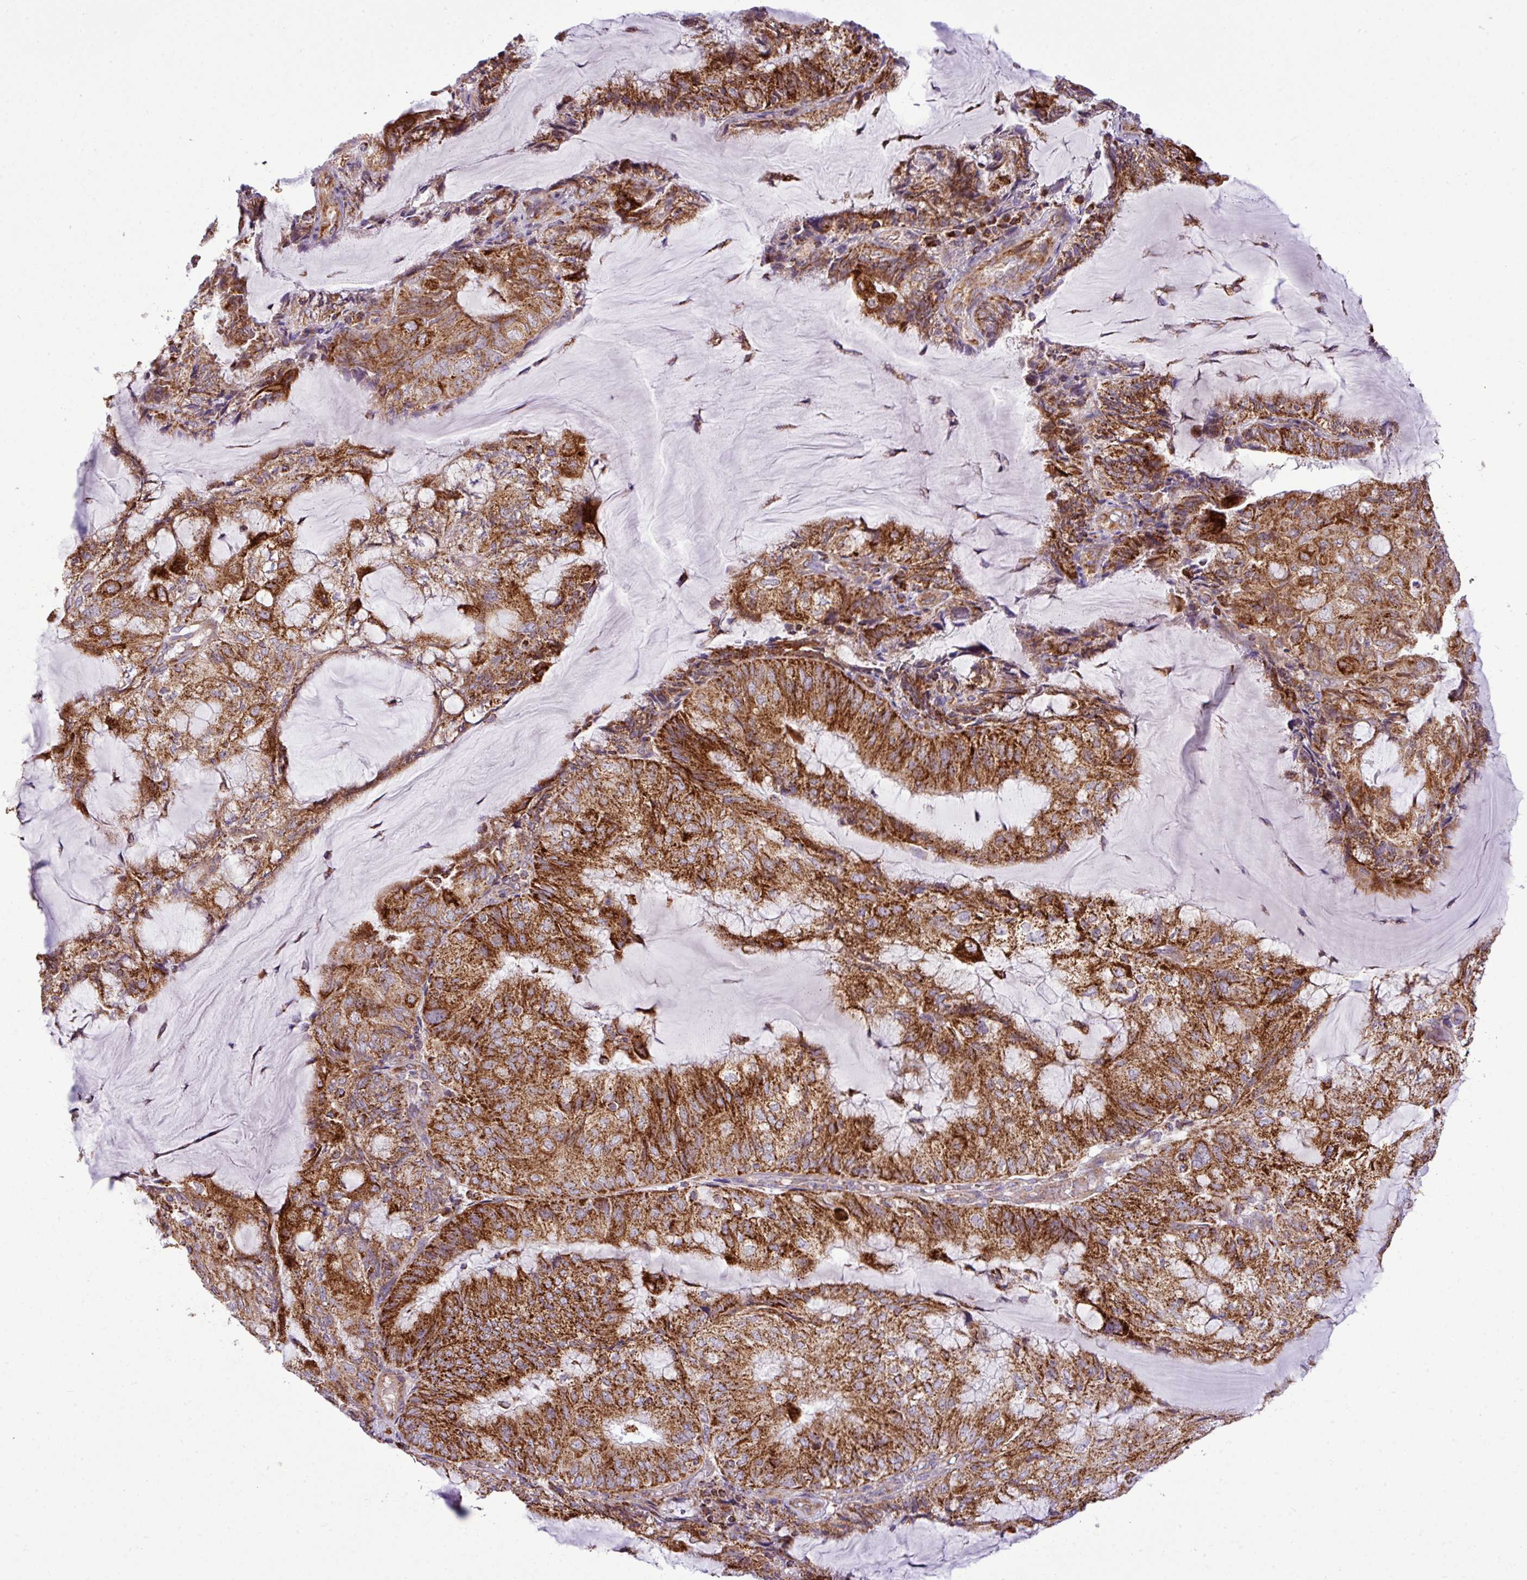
{"staining": {"intensity": "strong", "quantity": ">75%", "location": "cytoplasmic/membranous"}, "tissue": "endometrial cancer", "cell_type": "Tumor cells", "image_type": "cancer", "snomed": [{"axis": "morphology", "description": "Adenocarcinoma, NOS"}, {"axis": "topography", "description": "Endometrium"}], "caption": "Immunohistochemical staining of human endometrial adenocarcinoma reveals high levels of strong cytoplasmic/membranous protein expression in approximately >75% of tumor cells. (brown staining indicates protein expression, while blue staining denotes nuclei).", "gene": "ZNF569", "patient": {"sex": "female", "age": 81}}